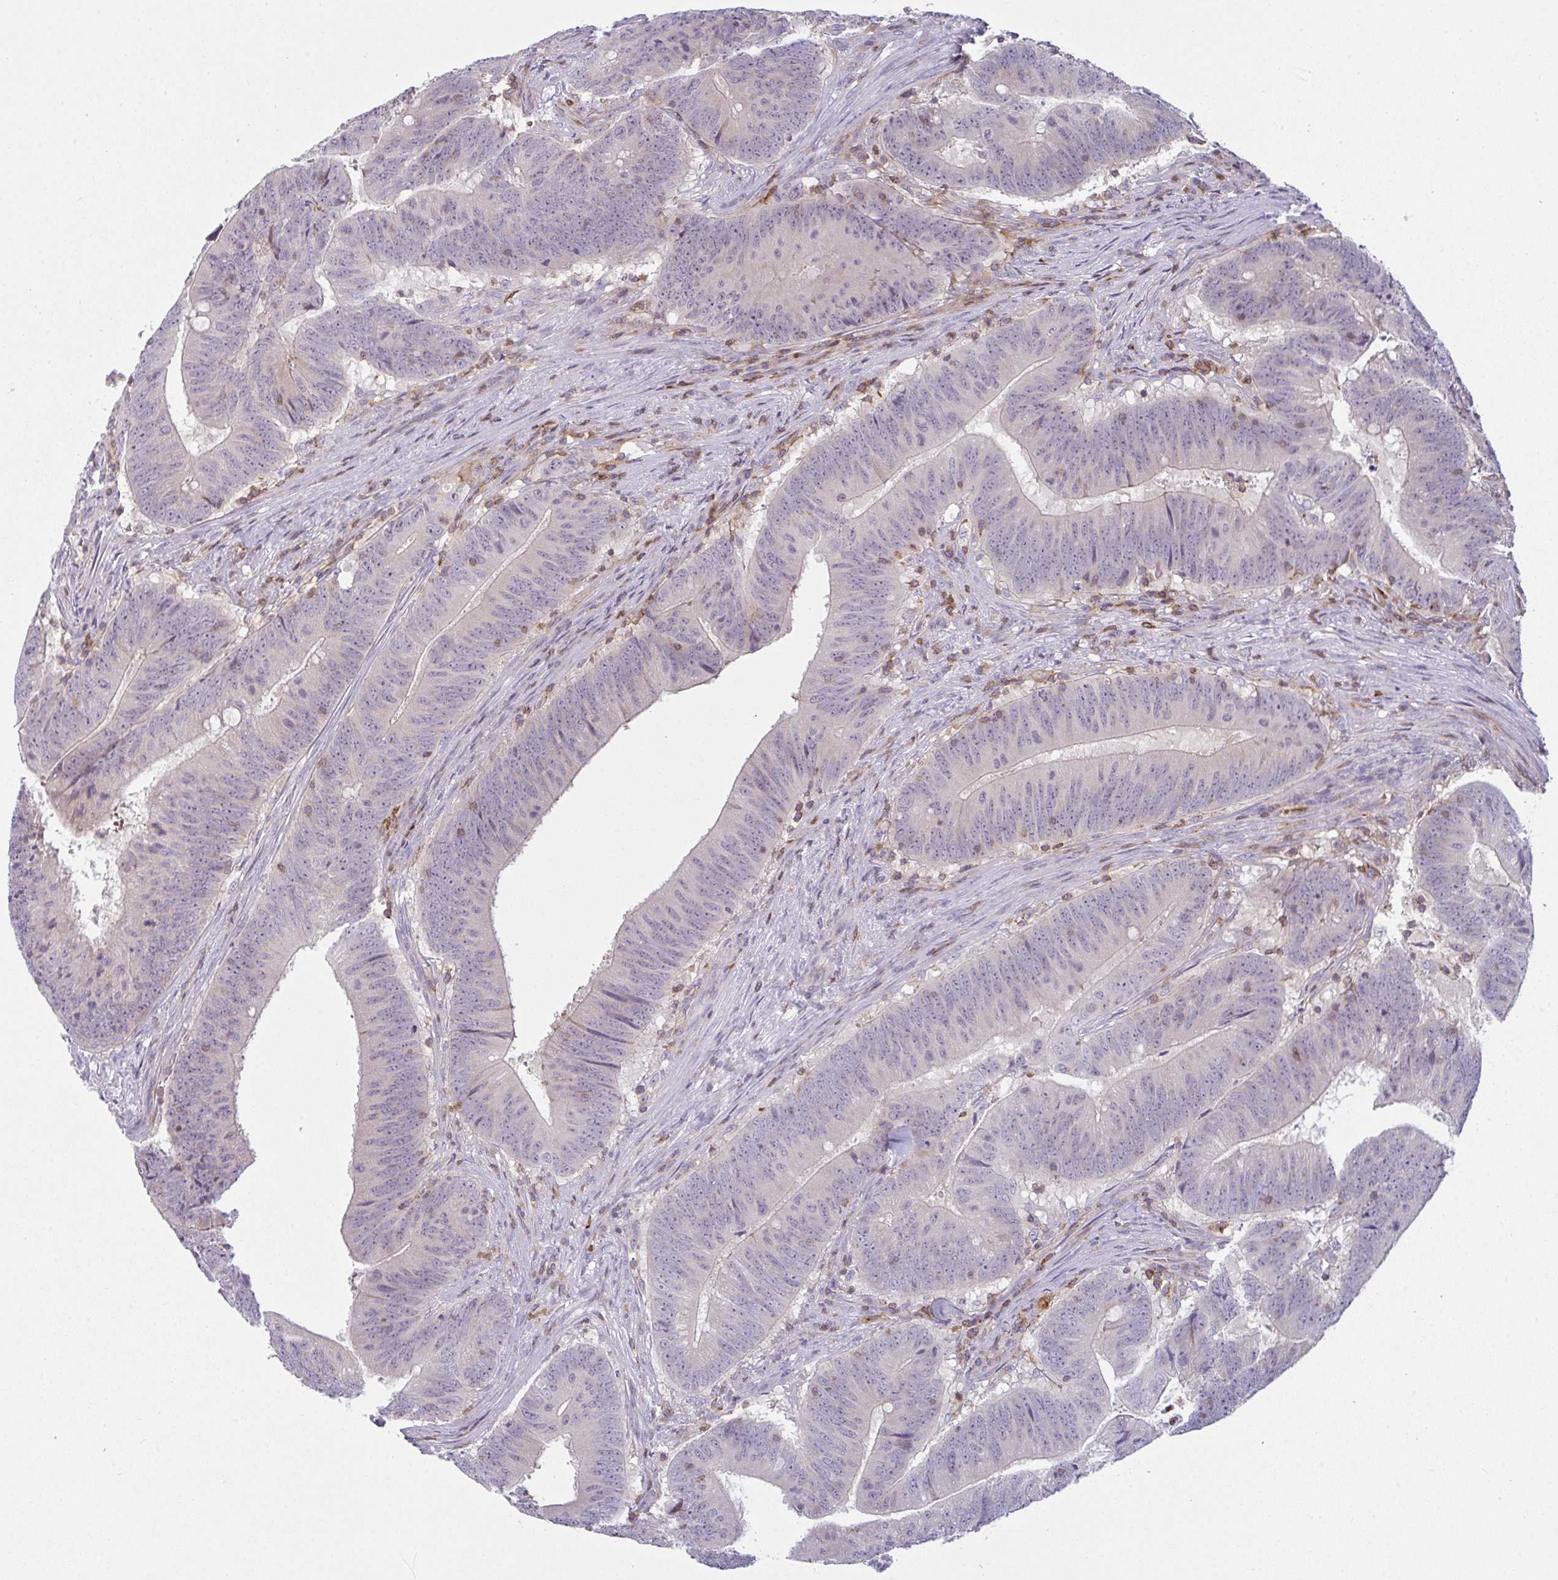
{"staining": {"intensity": "negative", "quantity": "none", "location": "none"}, "tissue": "colorectal cancer", "cell_type": "Tumor cells", "image_type": "cancer", "snomed": [{"axis": "morphology", "description": "Adenocarcinoma, NOS"}, {"axis": "topography", "description": "Colon"}], "caption": "High magnification brightfield microscopy of colorectal cancer (adenocarcinoma) stained with DAB (3,3'-diaminobenzidine) (brown) and counterstained with hematoxylin (blue): tumor cells show no significant positivity.", "gene": "CD80", "patient": {"sex": "female", "age": 87}}